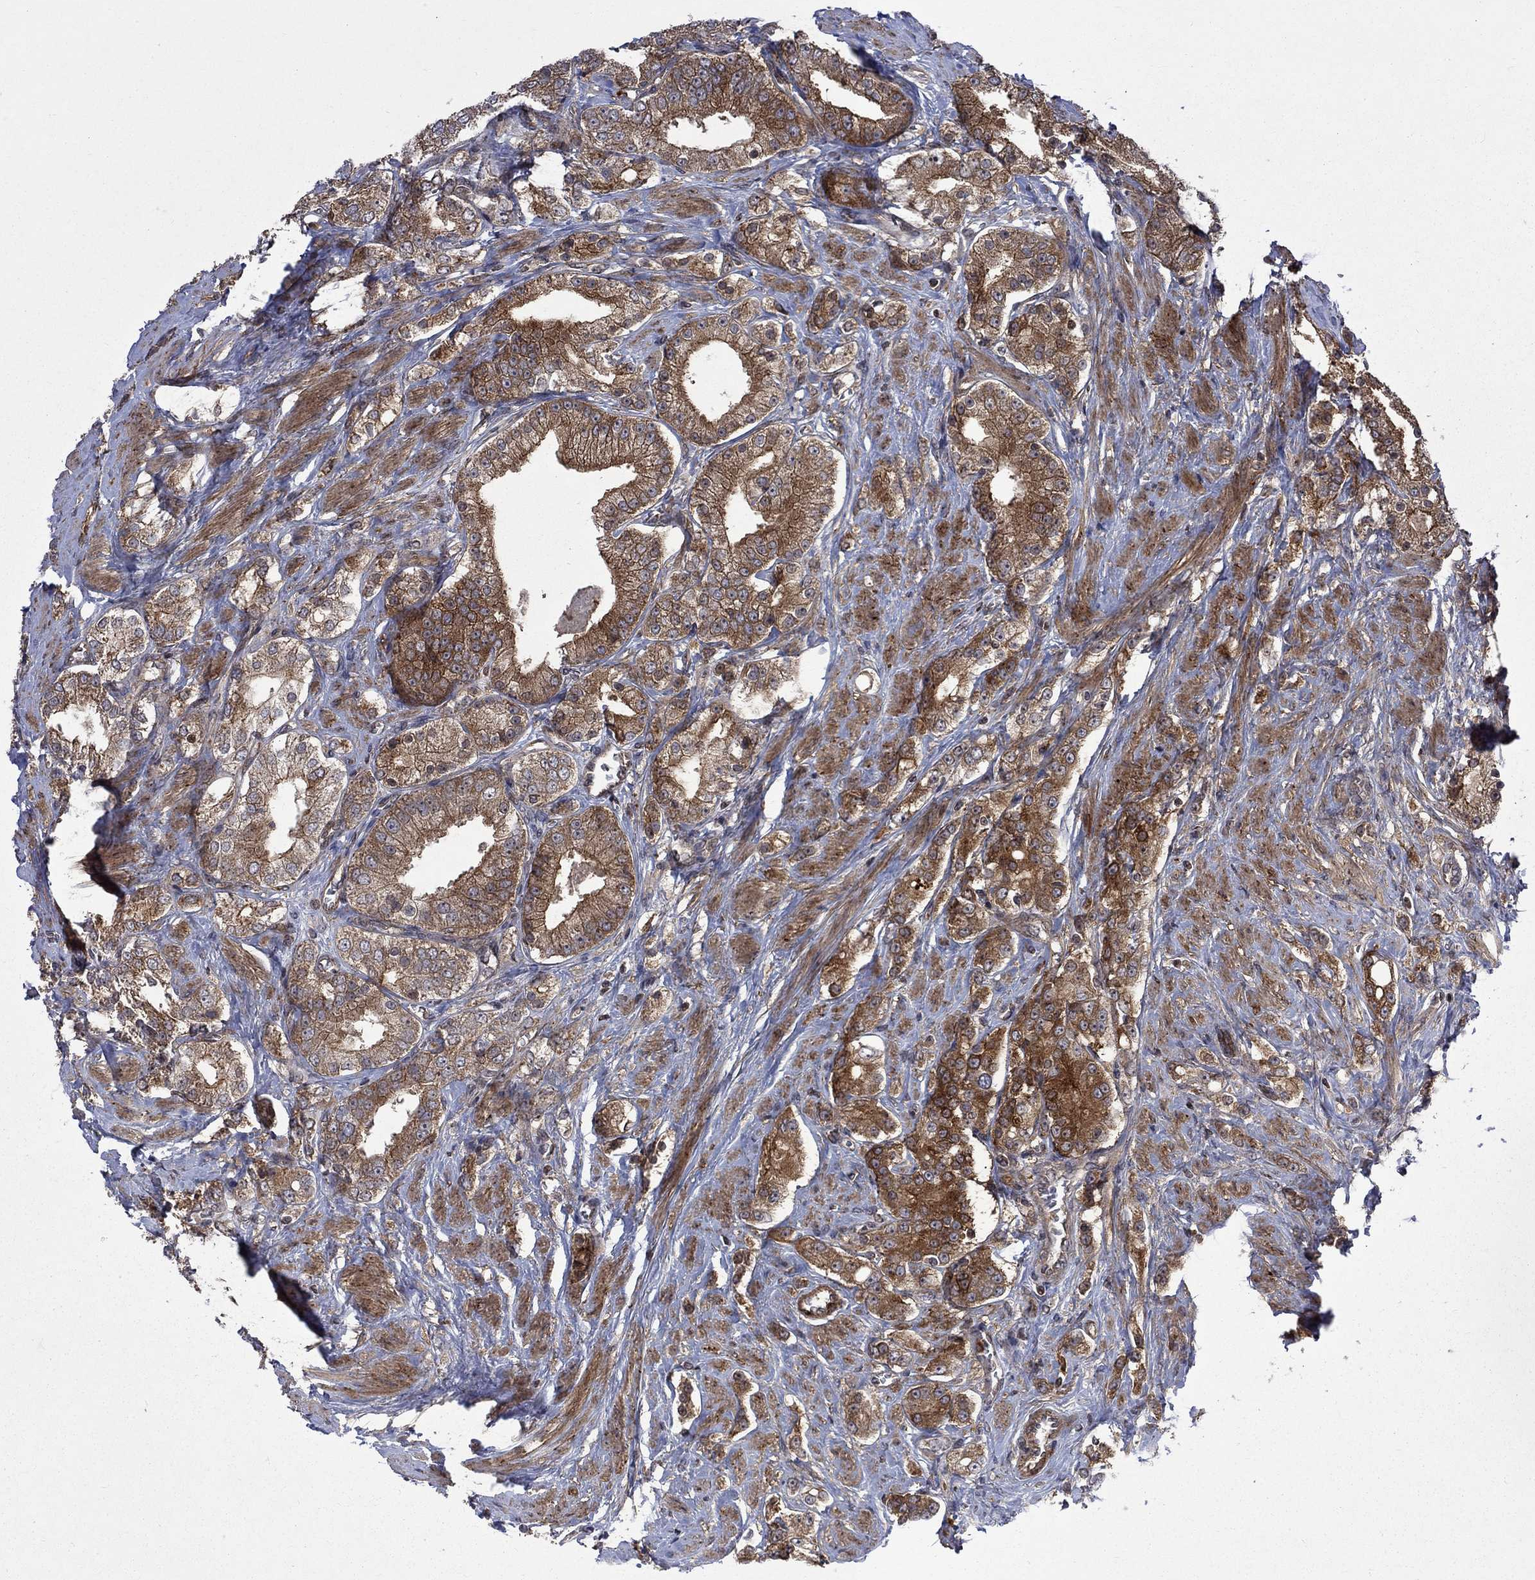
{"staining": {"intensity": "moderate", "quantity": ">75%", "location": "cytoplasmic/membranous"}, "tissue": "prostate cancer", "cell_type": "Tumor cells", "image_type": "cancer", "snomed": [{"axis": "morphology", "description": "Adenocarcinoma, NOS"}, {"axis": "topography", "description": "Prostate and seminal vesicle, NOS"}, {"axis": "topography", "description": "Prostate"}], "caption": "Adenocarcinoma (prostate) tissue shows moderate cytoplasmic/membranous positivity in approximately >75% of tumor cells", "gene": "TMEM33", "patient": {"sex": "male", "age": 67}}